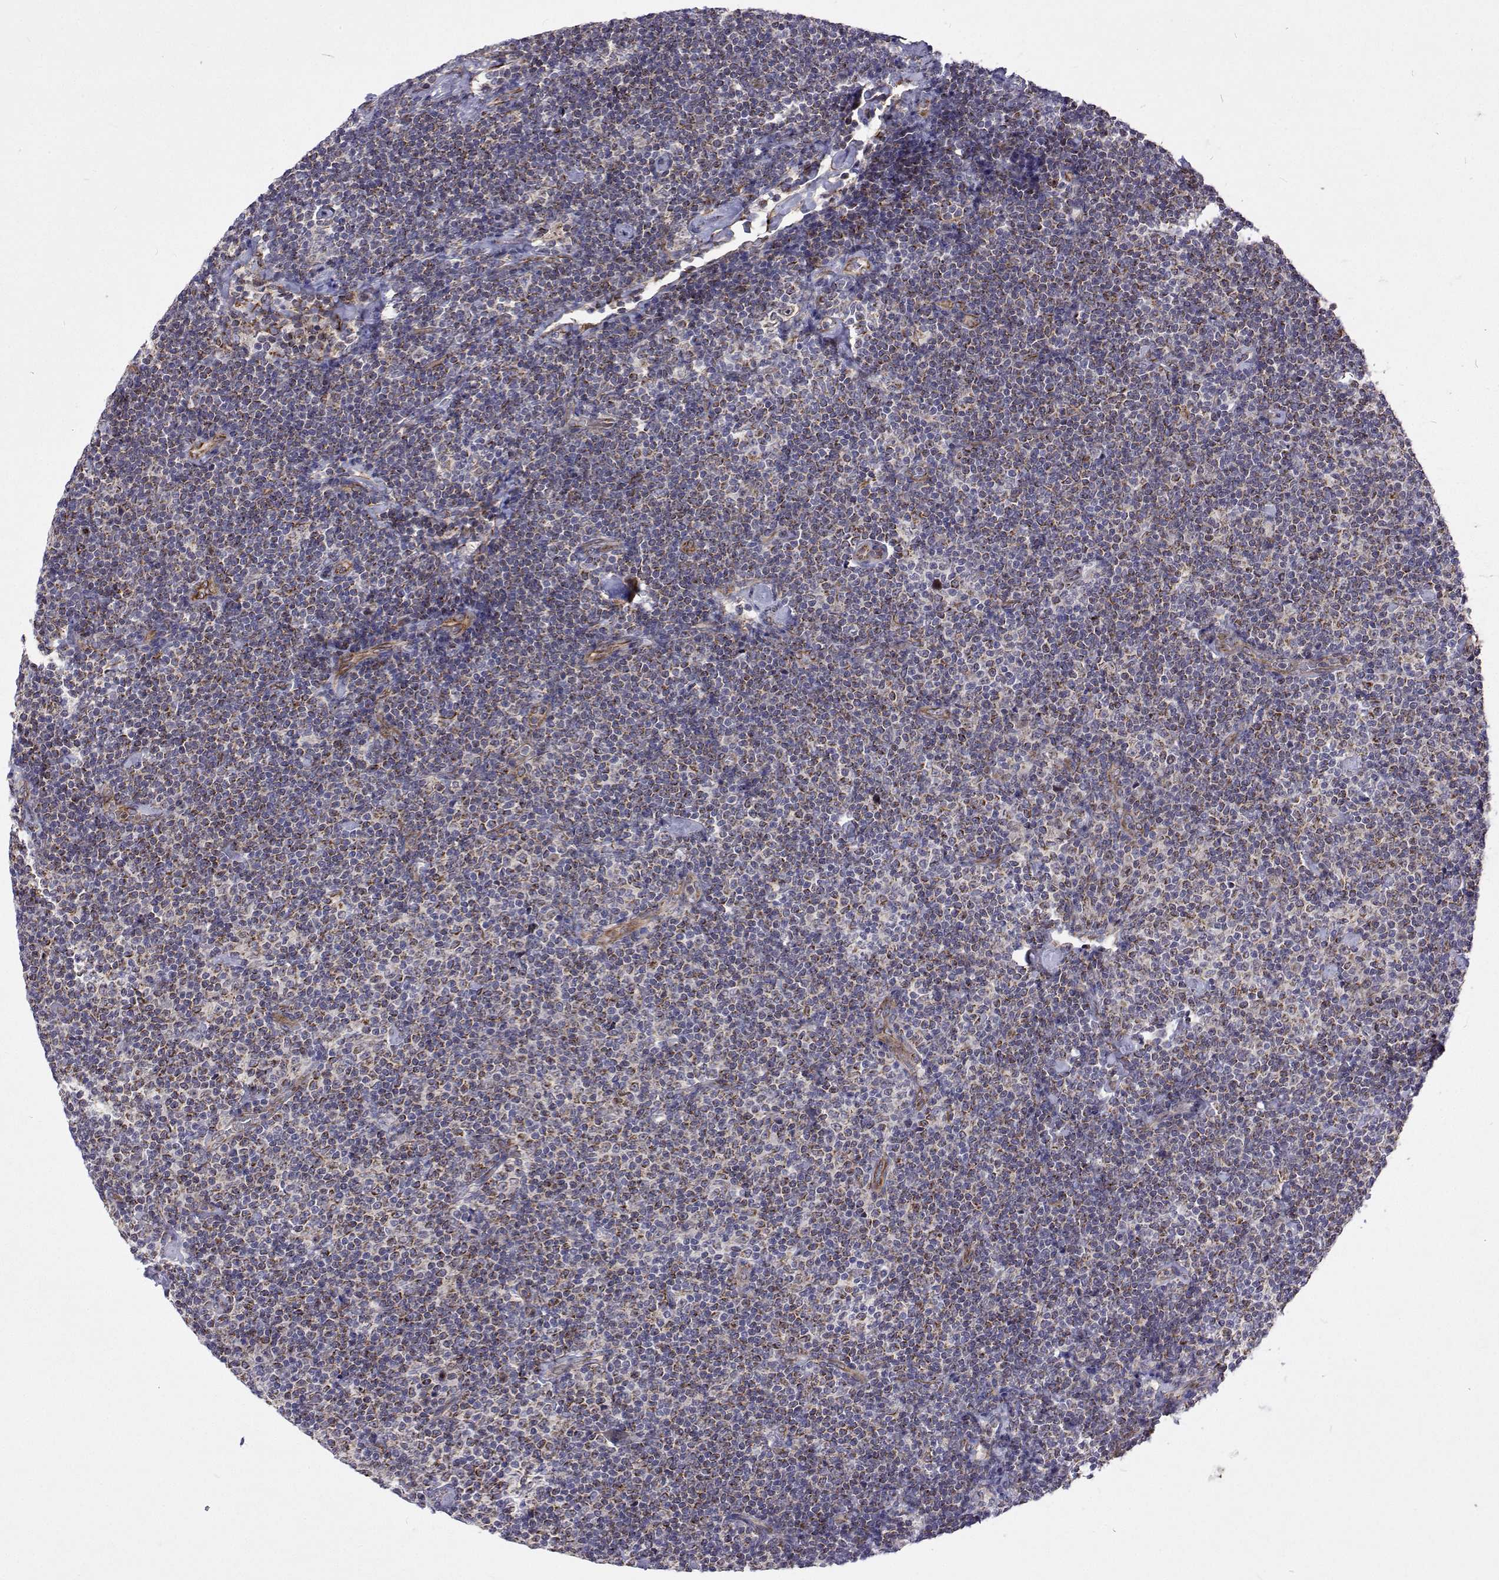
{"staining": {"intensity": "weak", "quantity": "25%-75%", "location": "cytoplasmic/membranous"}, "tissue": "lymphoma", "cell_type": "Tumor cells", "image_type": "cancer", "snomed": [{"axis": "morphology", "description": "Malignant lymphoma, non-Hodgkin's type, Low grade"}, {"axis": "topography", "description": "Lymph node"}], "caption": "Immunohistochemical staining of lymphoma shows weak cytoplasmic/membranous protein staining in approximately 25%-75% of tumor cells. The protein is shown in brown color, while the nuclei are stained blue.", "gene": "DHTKD1", "patient": {"sex": "male", "age": 81}}